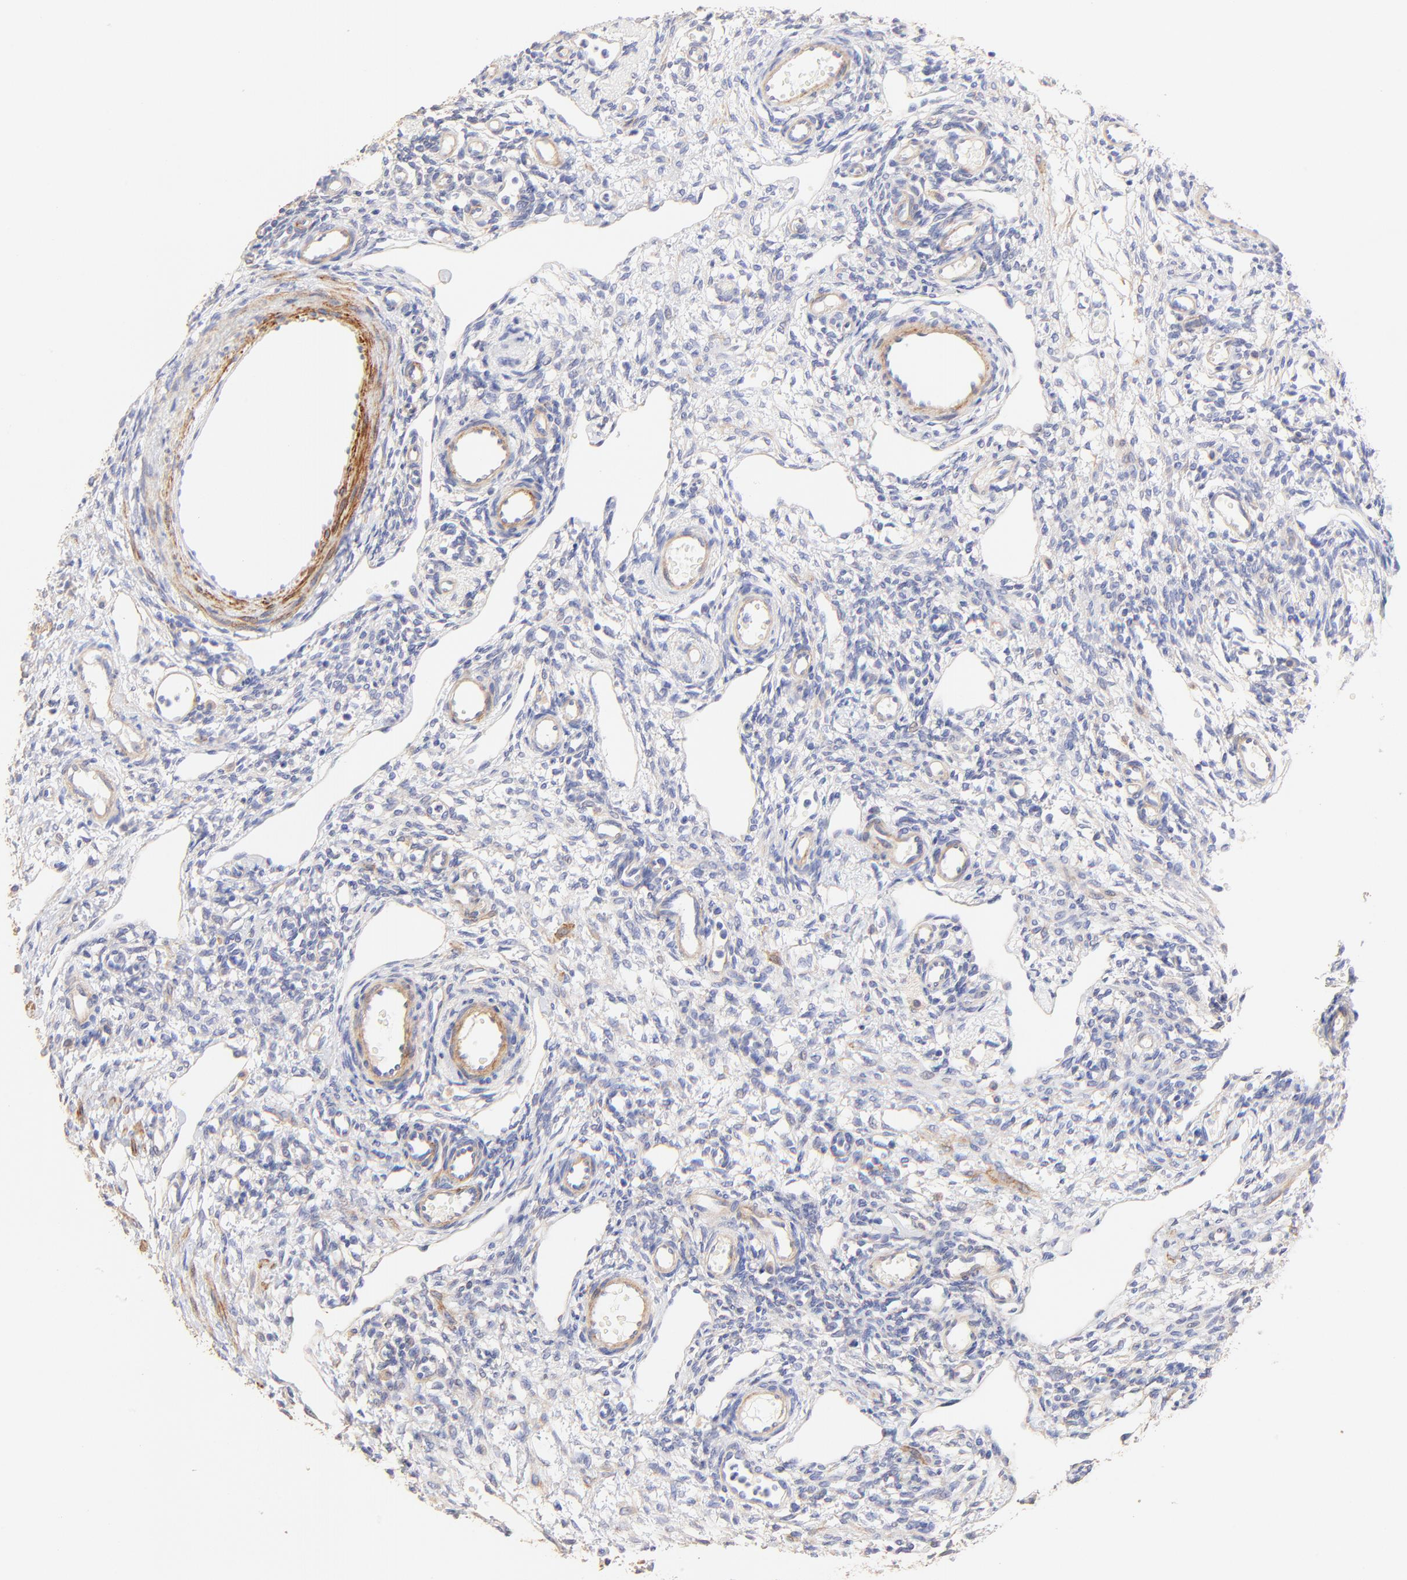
{"staining": {"intensity": "negative", "quantity": "none", "location": "none"}, "tissue": "ovary", "cell_type": "Follicle cells", "image_type": "normal", "snomed": [{"axis": "morphology", "description": "Normal tissue, NOS"}, {"axis": "topography", "description": "Ovary"}], "caption": "A high-resolution histopathology image shows IHC staining of normal ovary, which displays no significant staining in follicle cells.", "gene": "ACTRT1", "patient": {"sex": "female", "age": 33}}